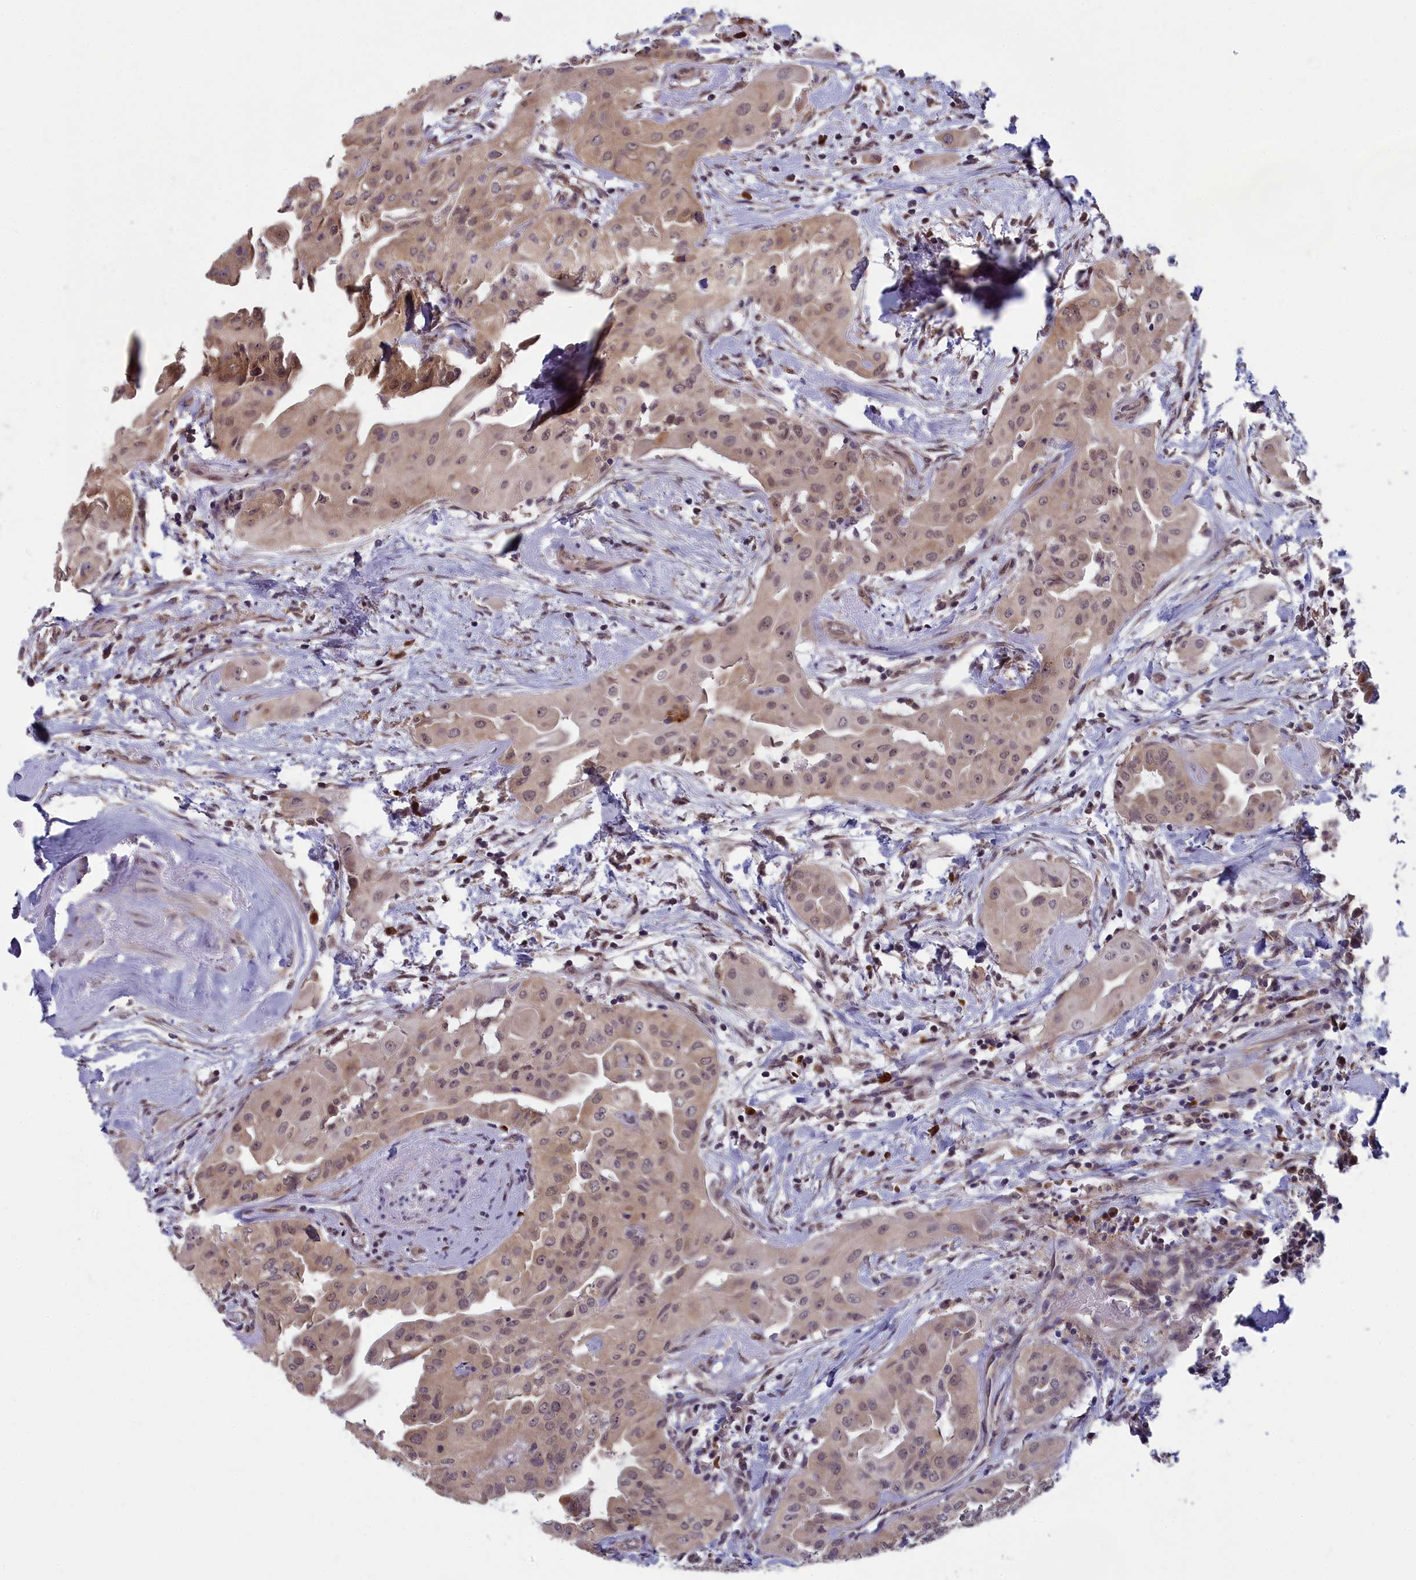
{"staining": {"intensity": "weak", "quantity": ">75%", "location": "cytoplasmic/membranous,nuclear"}, "tissue": "thyroid cancer", "cell_type": "Tumor cells", "image_type": "cancer", "snomed": [{"axis": "morphology", "description": "Papillary adenocarcinoma, NOS"}, {"axis": "topography", "description": "Thyroid gland"}], "caption": "Brown immunohistochemical staining in thyroid cancer exhibits weak cytoplasmic/membranous and nuclear expression in about >75% of tumor cells. The staining was performed using DAB (3,3'-diaminobenzidine) to visualize the protein expression in brown, while the nuclei were stained in blue with hematoxylin (Magnification: 20x).", "gene": "MRI1", "patient": {"sex": "female", "age": 59}}